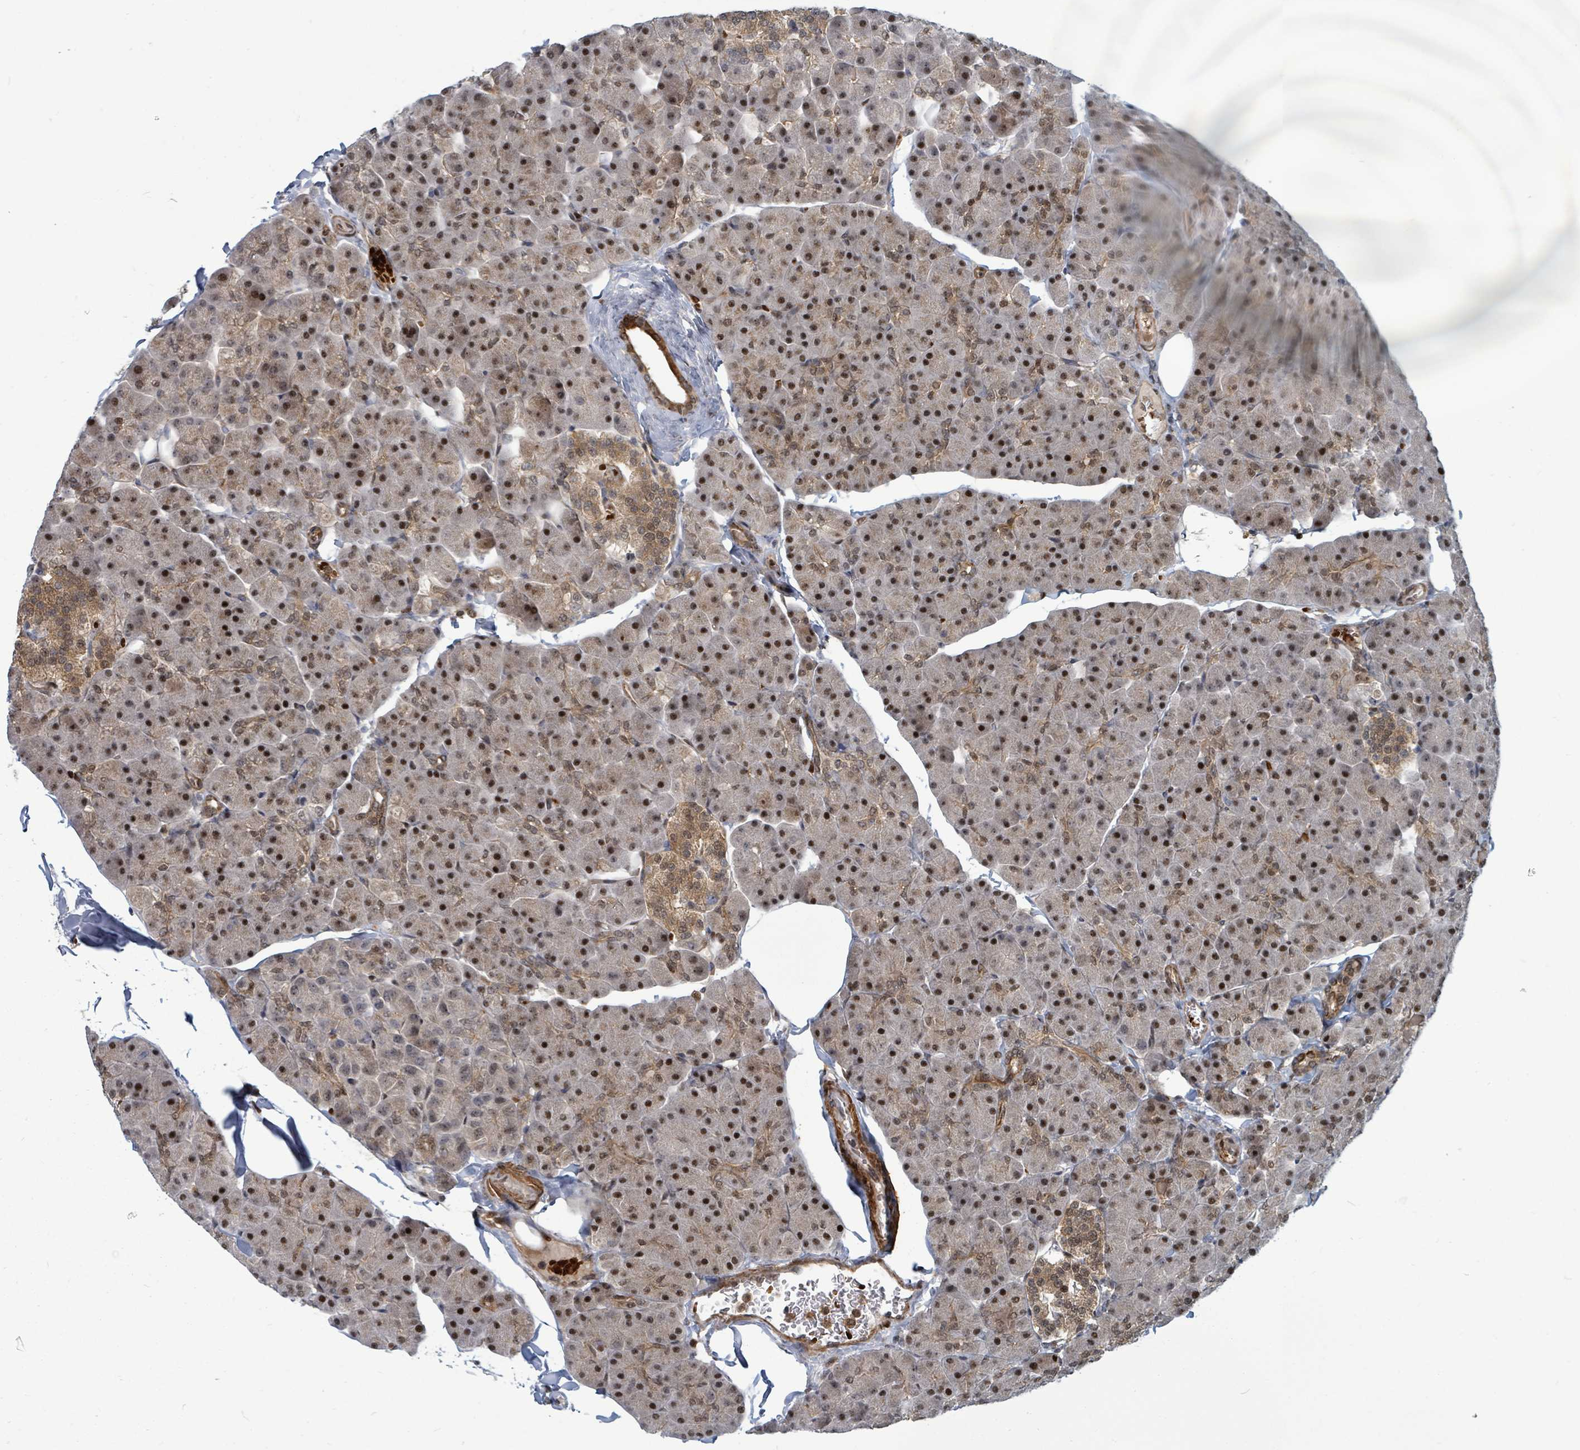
{"staining": {"intensity": "strong", "quantity": ">75%", "location": "cytoplasmic/membranous,nuclear"}, "tissue": "pancreas", "cell_type": "Exocrine glandular cells", "image_type": "normal", "snomed": [{"axis": "morphology", "description": "Normal tissue, NOS"}, {"axis": "topography", "description": "Pancreas"}], "caption": "A histopathology image showing strong cytoplasmic/membranous,nuclear staining in approximately >75% of exocrine glandular cells in unremarkable pancreas, as visualized by brown immunohistochemical staining.", "gene": "TRDMT1", "patient": {"sex": "male", "age": 35}}